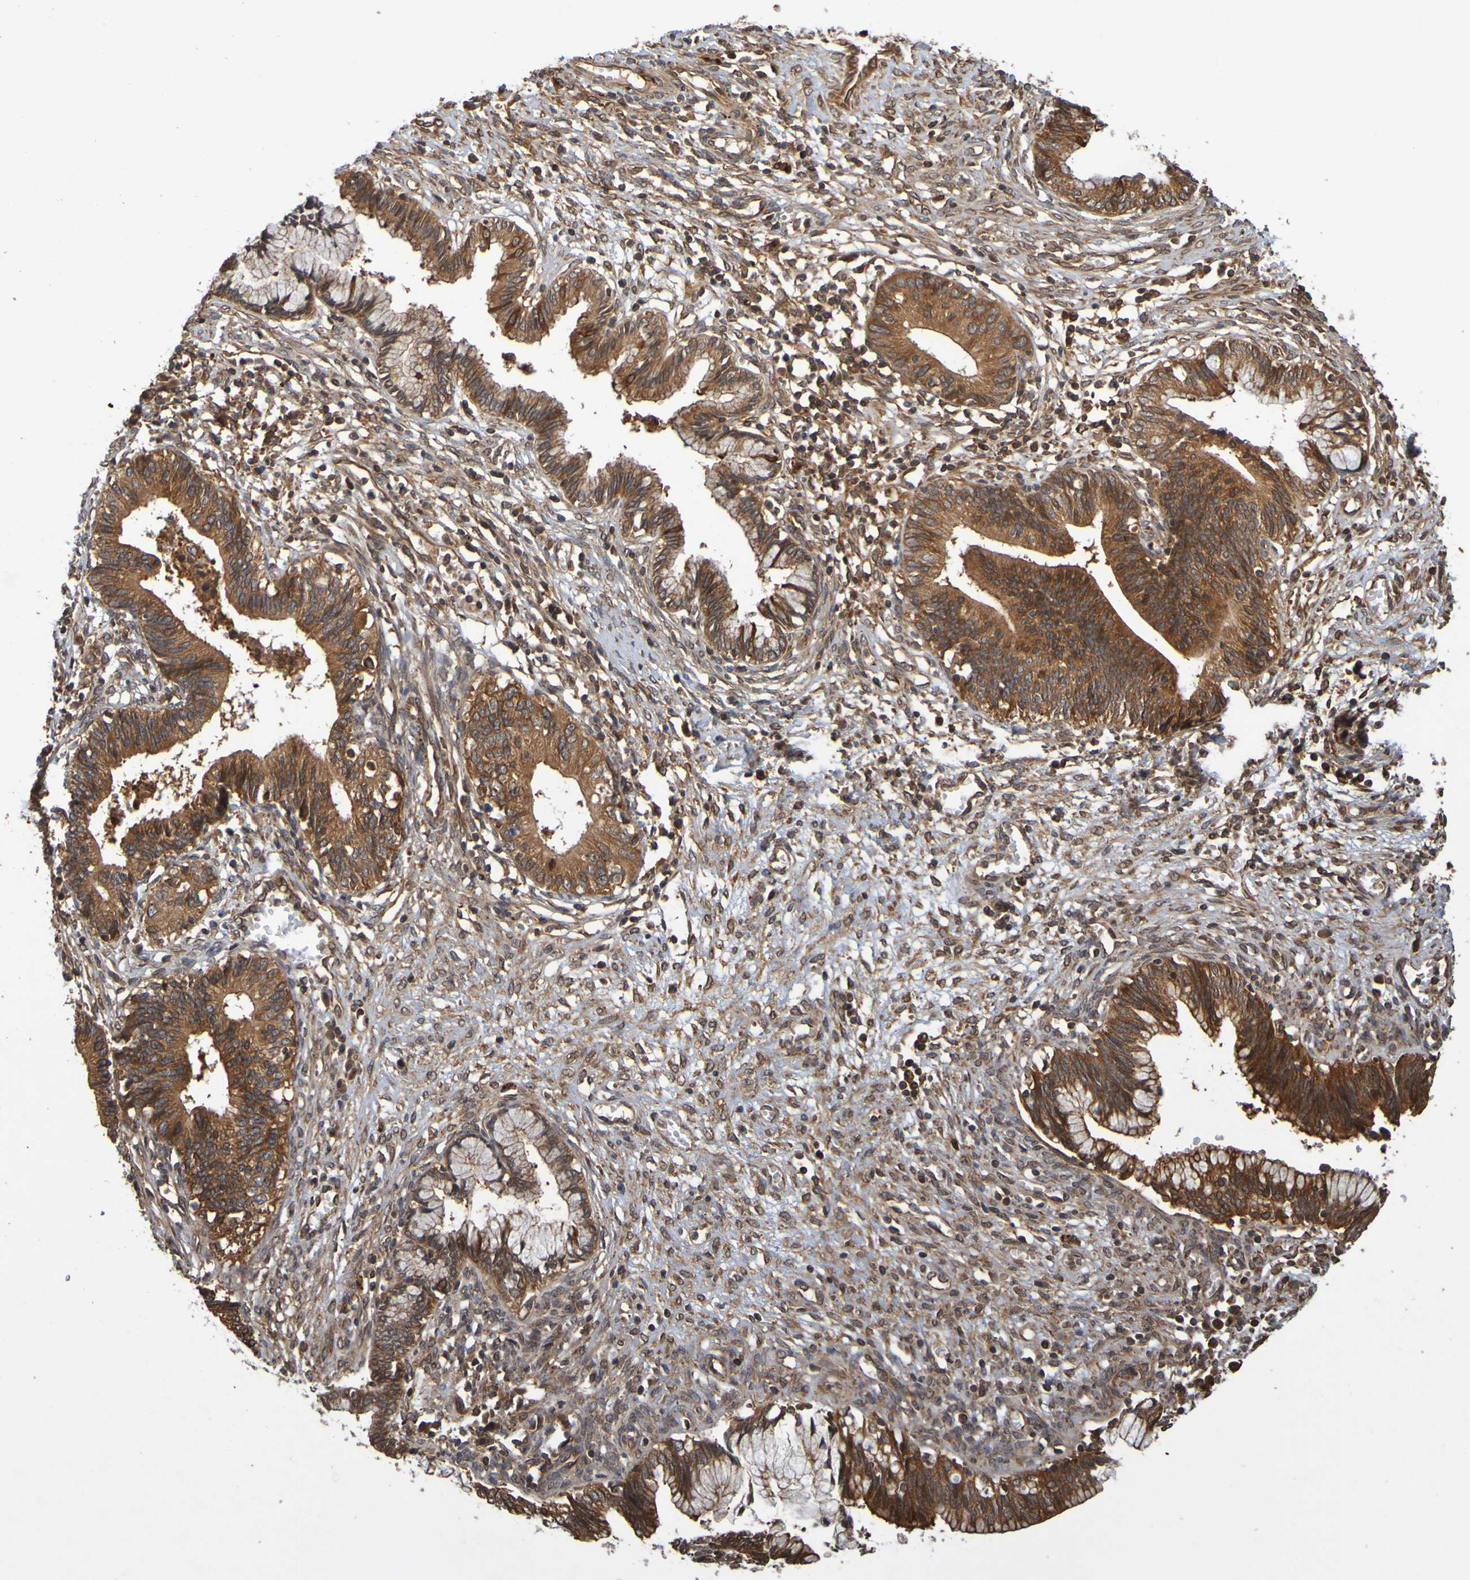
{"staining": {"intensity": "strong", "quantity": ">75%", "location": "cytoplasmic/membranous"}, "tissue": "cervical cancer", "cell_type": "Tumor cells", "image_type": "cancer", "snomed": [{"axis": "morphology", "description": "Adenocarcinoma, NOS"}, {"axis": "topography", "description": "Cervix"}], "caption": "Immunohistochemistry photomicrograph of cervical cancer (adenocarcinoma) stained for a protein (brown), which displays high levels of strong cytoplasmic/membranous positivity in approximately >75% of tumor cells.", "gene": "OCRL", "patient": {"sex": "female", "age": 44}}